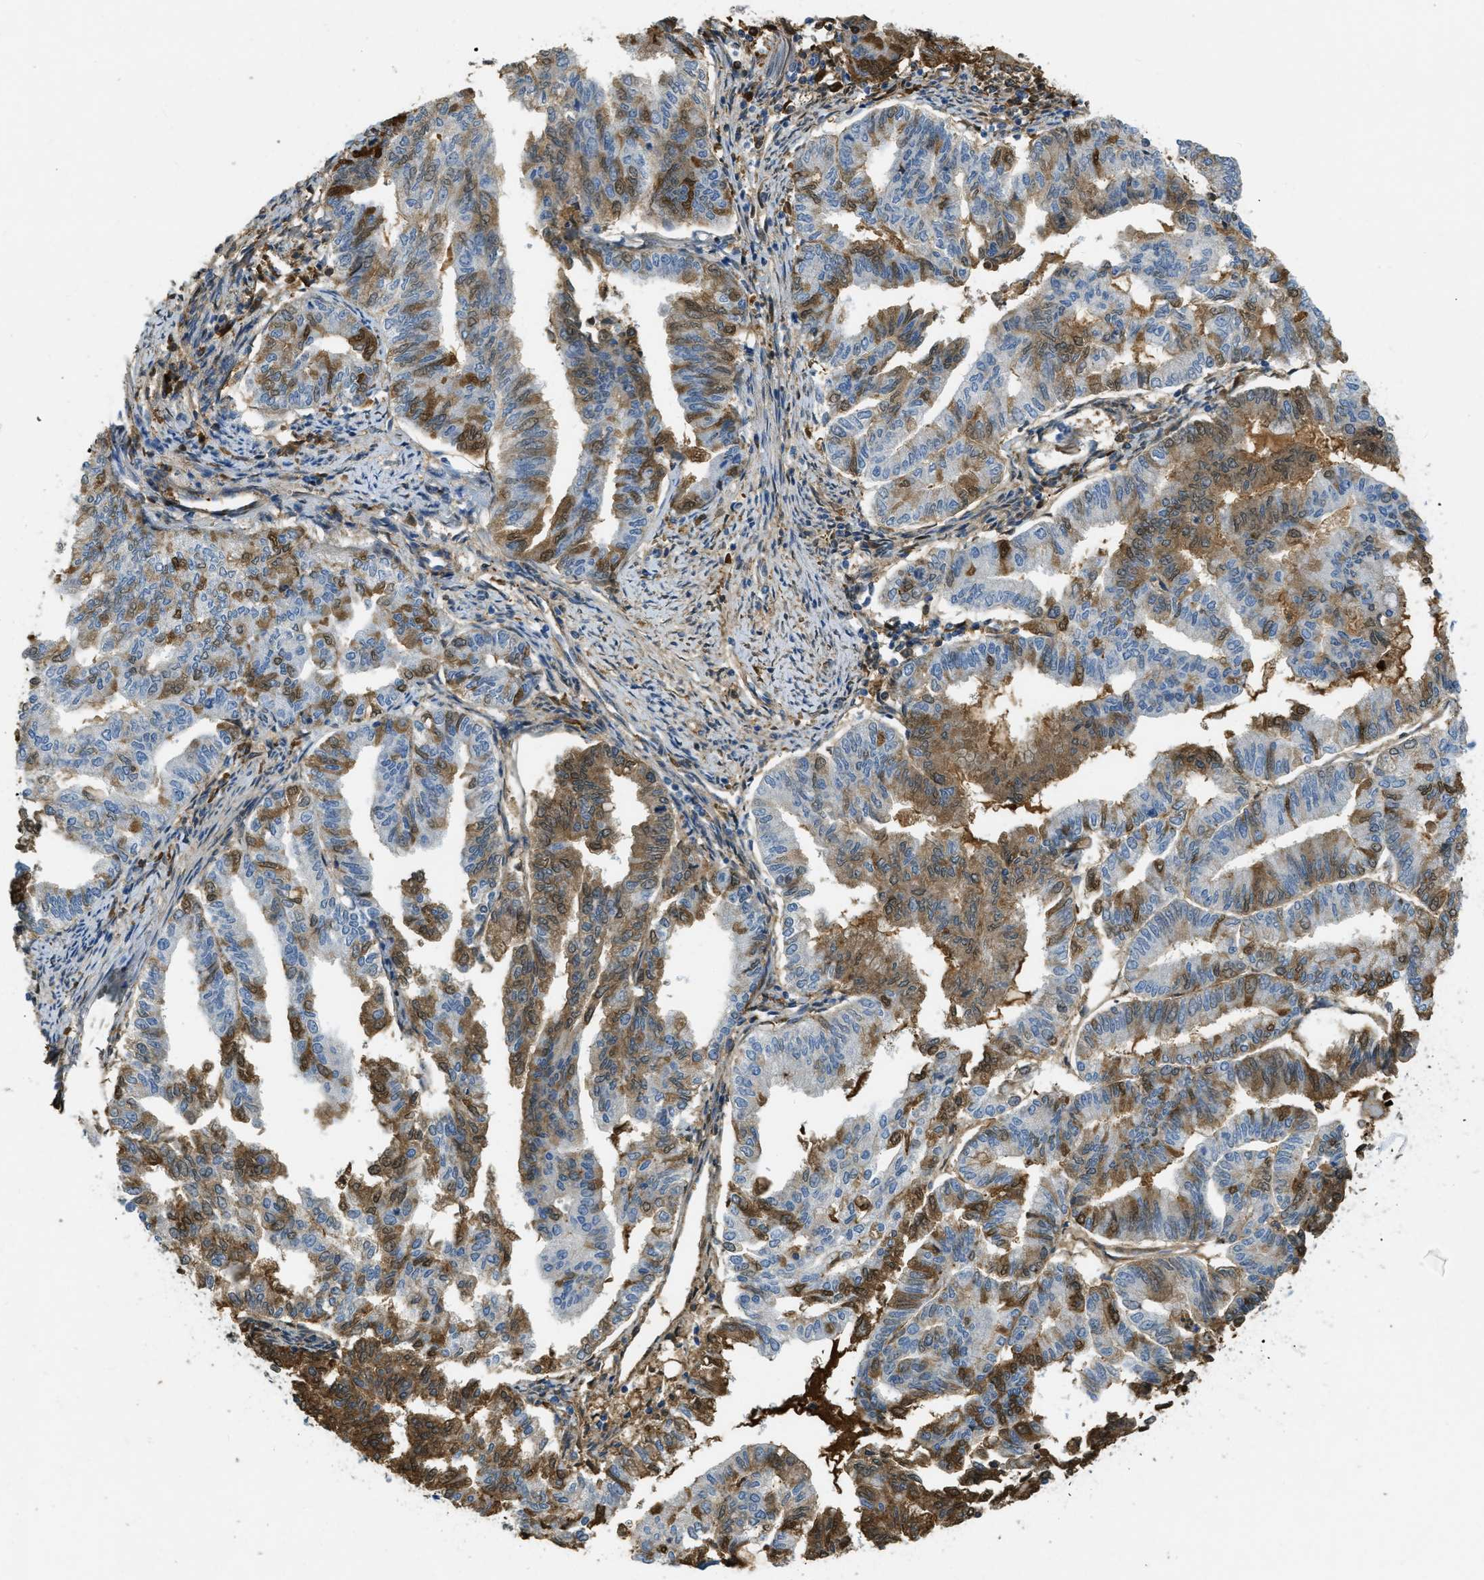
{"staining": {"intensity": "moderate", "quantity": "25%-75%", "location": "cytoplasmic/membranous,nuclear"}, "tissue": "endometrial cancer", "cell_type": "Tumor cells", "image_type": "cancer", "snomed": [{"axis": "morphology", "description": "Adenocarcinoma, NOS"}, {"axis": "topography", "description": "Endometrium"}], "caption": "Tumor cells reveal medium levels of moderate cytoplasmic/membranous and nuclear staining in about 25%-75% of cells in adenocarcinoma (endometrial).", "gene": "PRTN3", "patient": {"sex": "female", "age": 79}}